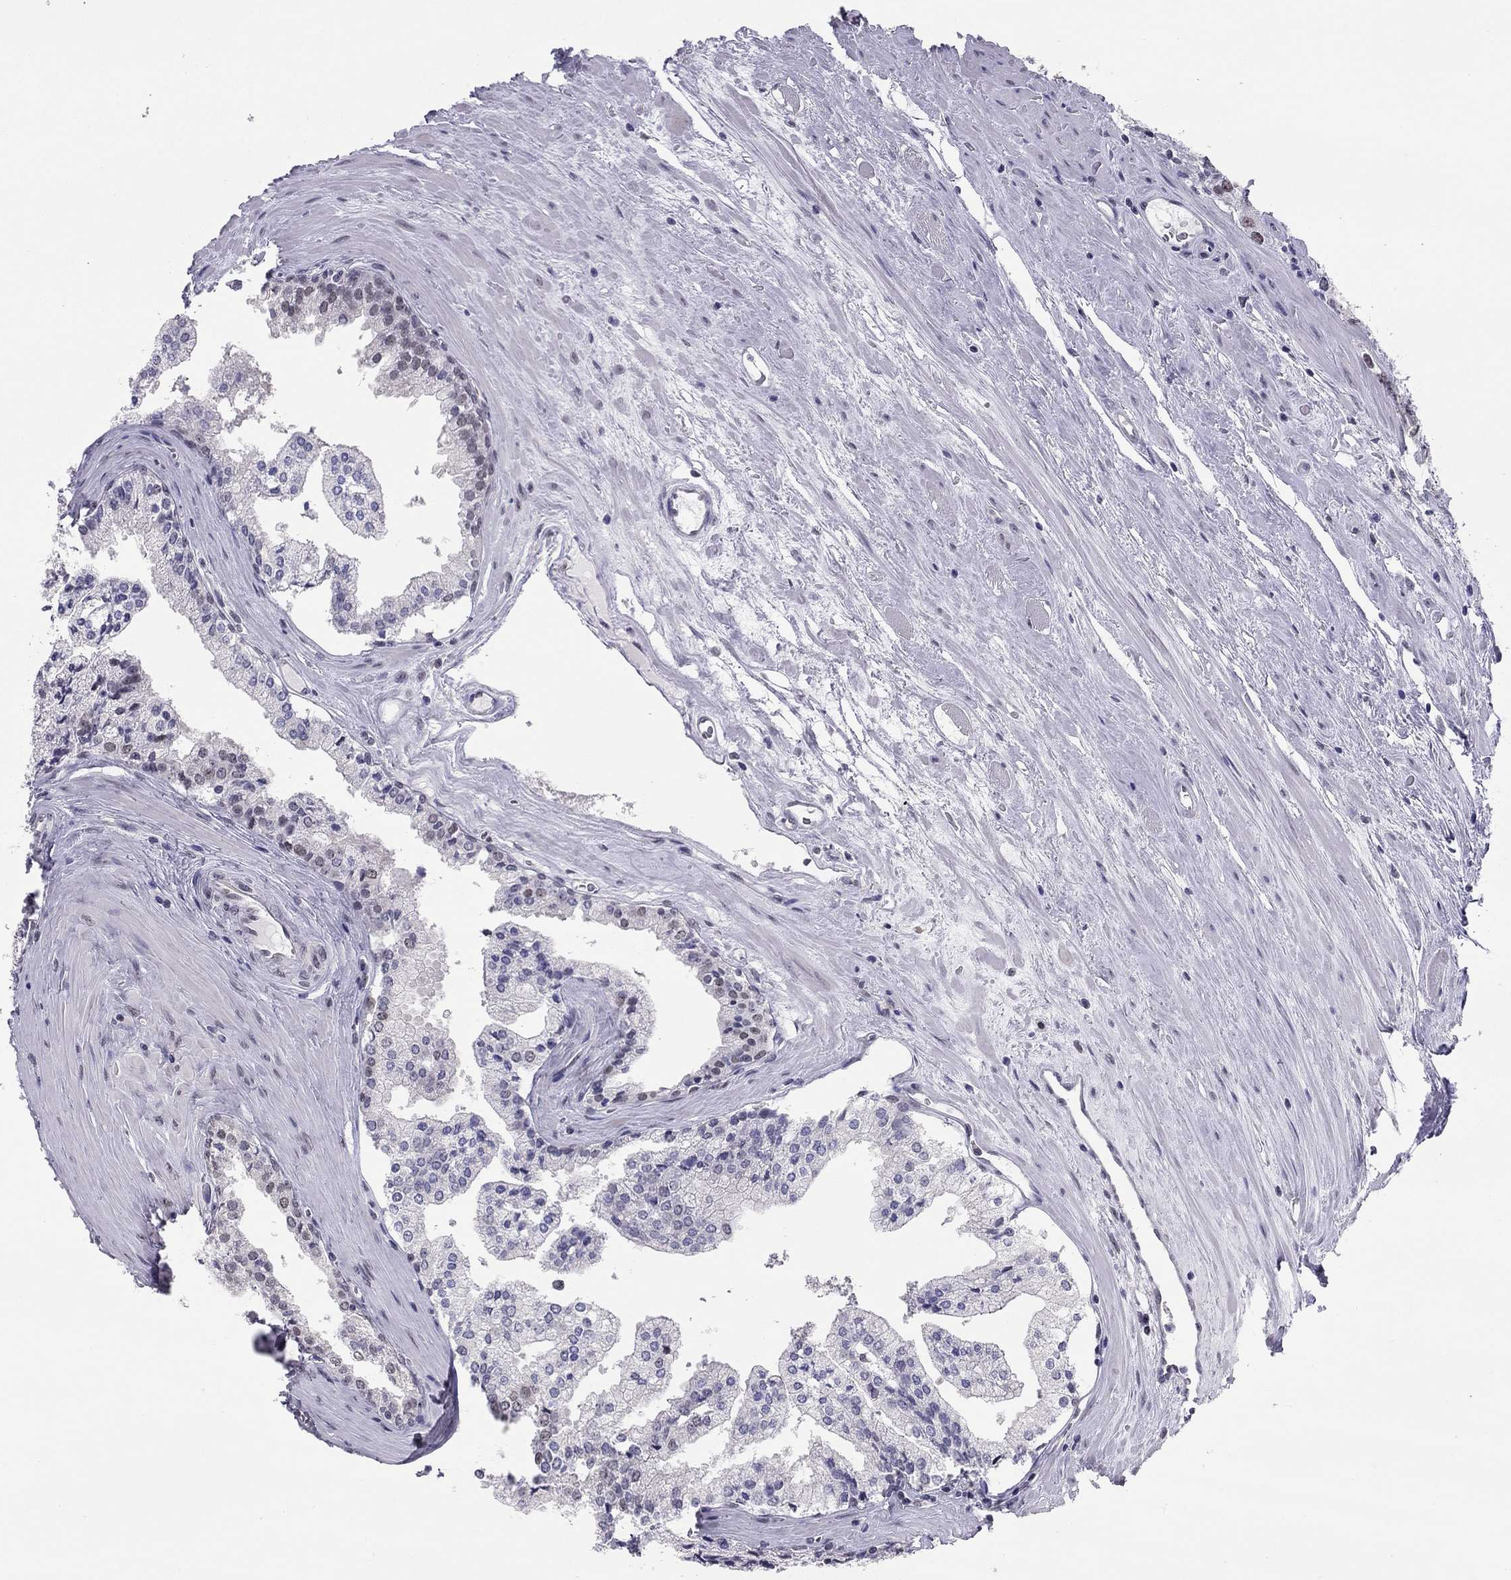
{"staining": {"intensity": "negative", "quantity": "none", "location": "none"}, "tissue": "prostate cancer", "cell_type": "Tumor cells", "image_type": "cancer", "snomed": [{"axis": "morphology", "description": "Adenocarcinoma, NOS"}, {"axis": "topography", "description": "Prostate"}], "caption": "Tumor cells are negative for protein expression in human prostate cancer (adenocarcinoma).", "gene": "DOT1L", "patient": {"sex": "male", "age": 72}}